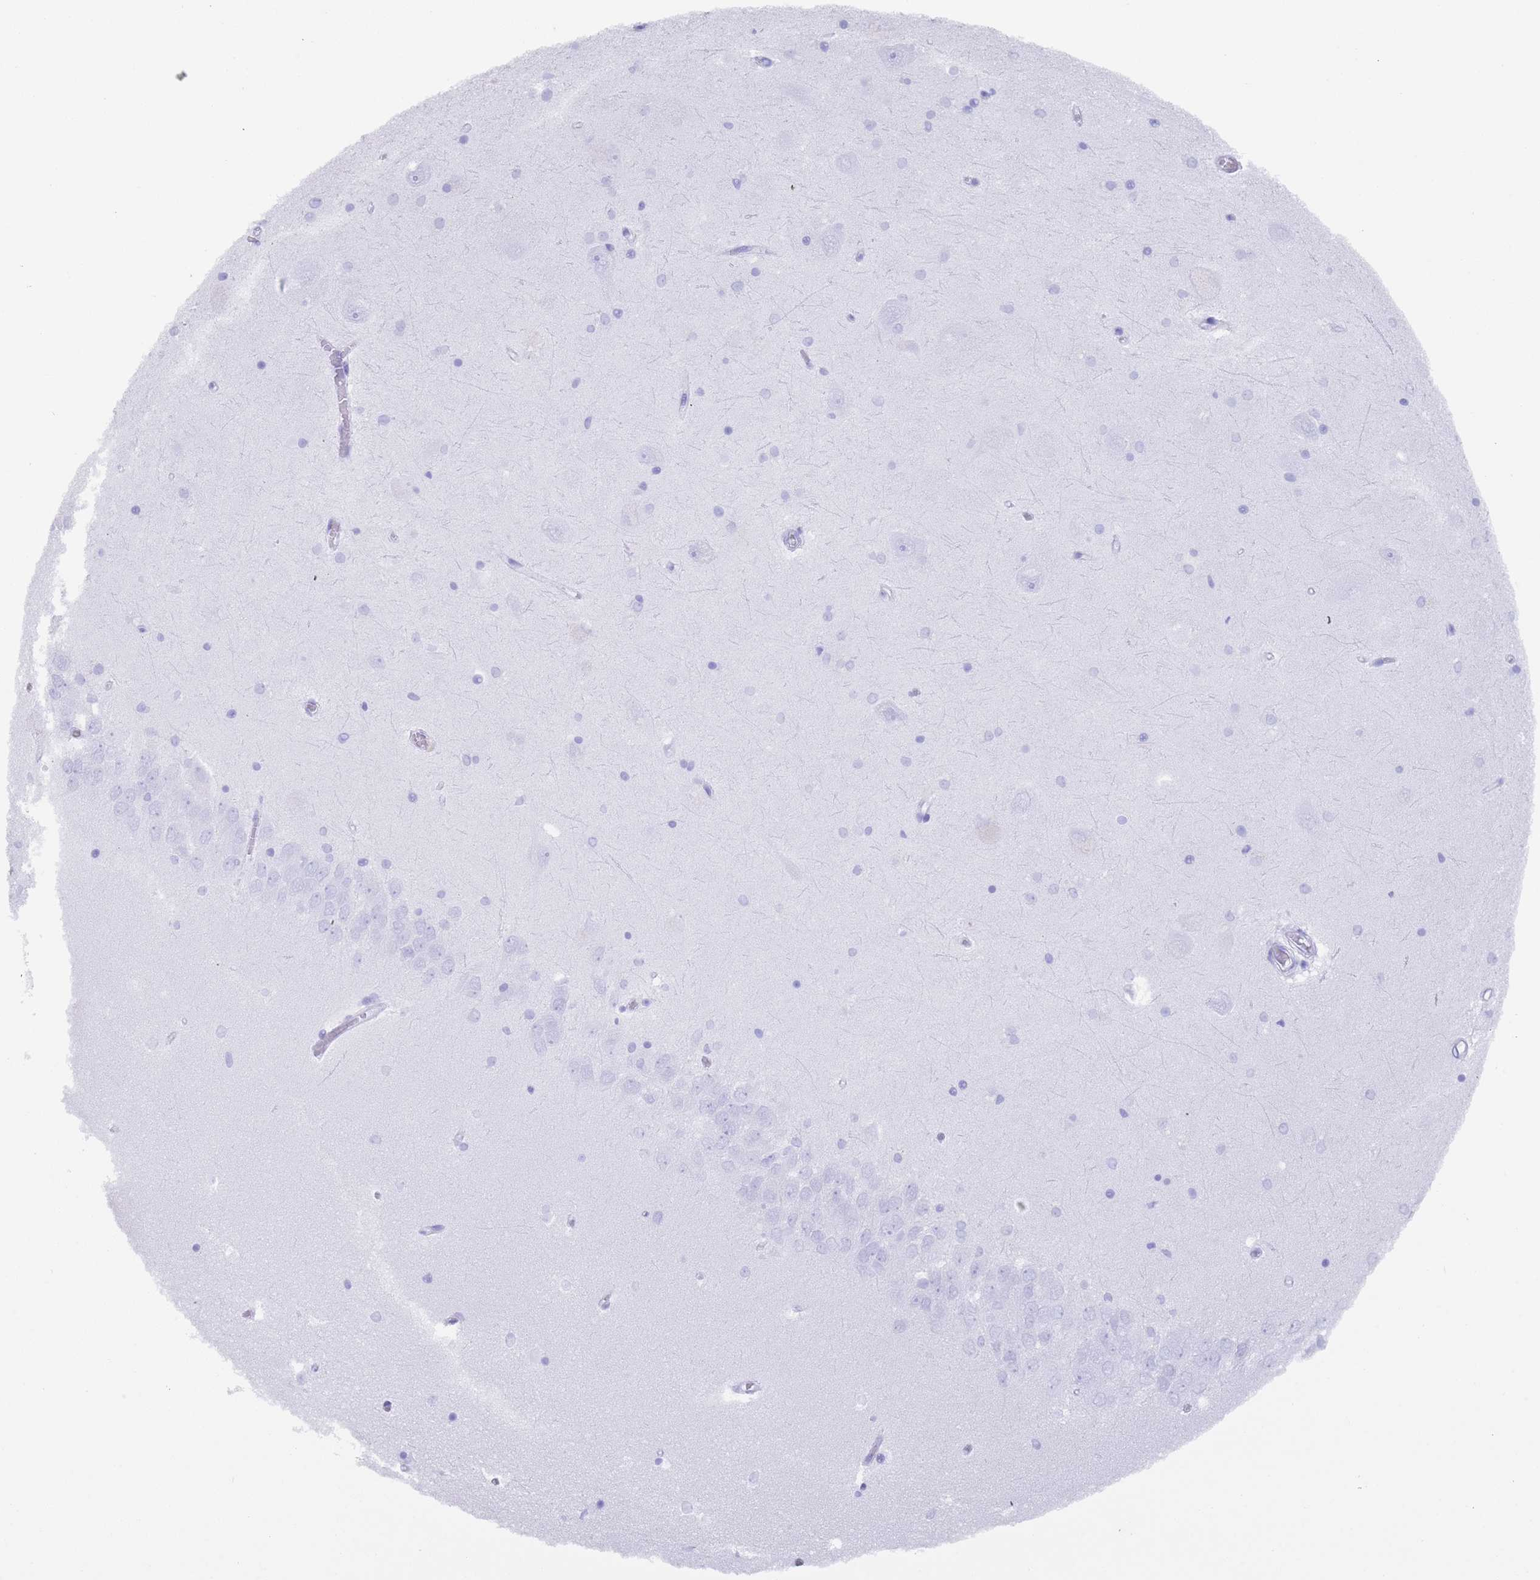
{"staining": {"intensity": "negative", "quantity": "none", "location": "none"}, "tissue": "hippocampus", "cell_type": "Glial cells", "image_type": "normal", "snomed": [{"axis": "morphology", "description": "Normal tissue, NOS"}, {"axis": "topography", "description": "Hippocampus"}], "caption": "Immunohistochemistry (IHC) micrograph of normal human hippocampus stained for a protein (brown), which demonstrates no staining in glial cells.", "gene": "MYADML2", "patient": {"sex": "male", "age": 45}}